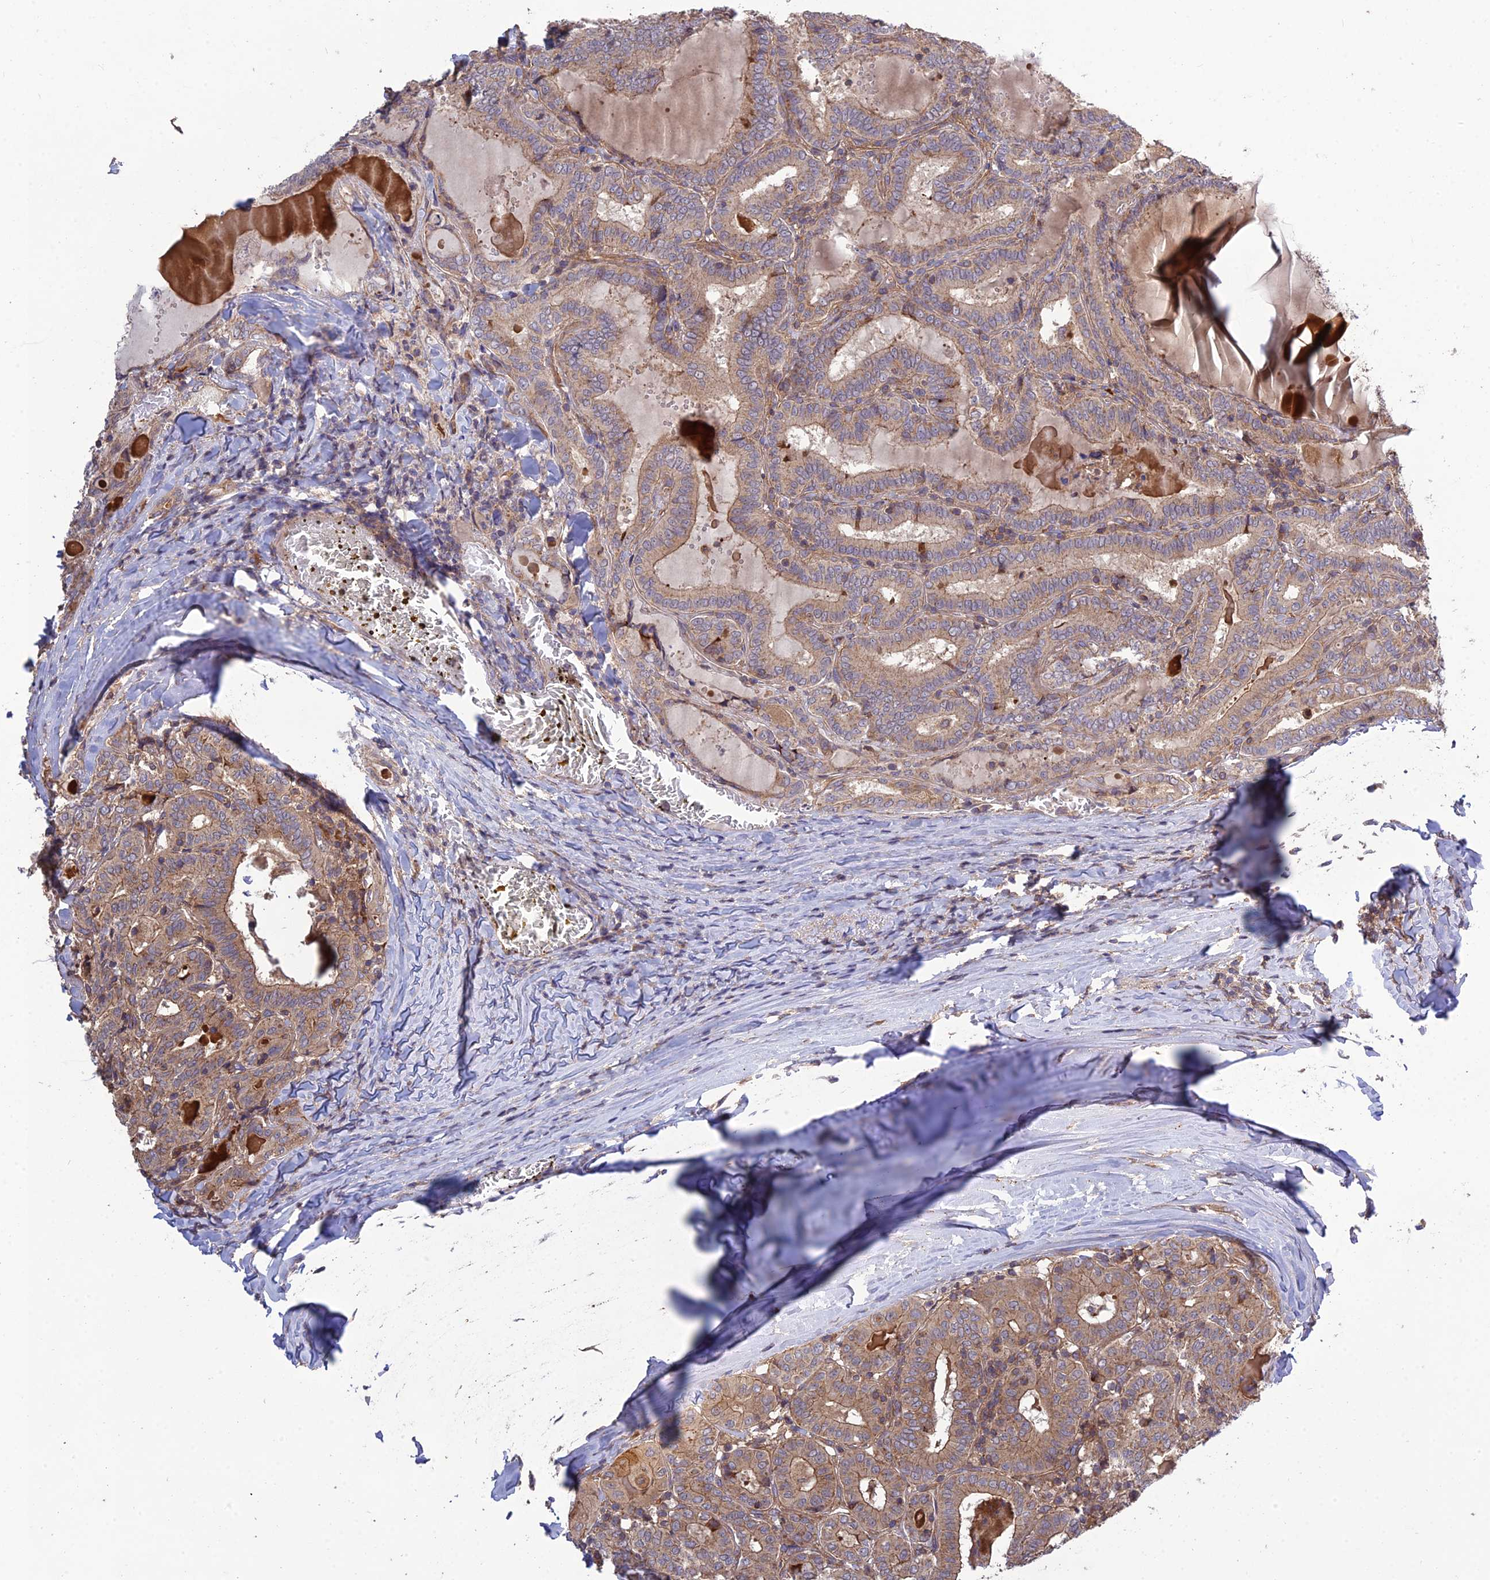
{"staining": {"intensity": "weak", "quantity": ">75%", "location": "cytoplasmic/membranous"}, "tissue": "thyroid cancer", "cell_type": "Tumor cells", "image_type": "cancer", "snomed": [{"axis": "morphology", "description": "Papillary adenocarcinoma, NOS"}, {"axis": "topography", "description": "Thyroid gland"}], "caption": "Human papillary adenocarcinoma (thyroid) stained with a brown dye exhibits weak cytoplasmic/membranous positive expression in about >75% of tumor cells.", "gene": "TMEM131L", "patient": {"sex": "female", "age": 72}}